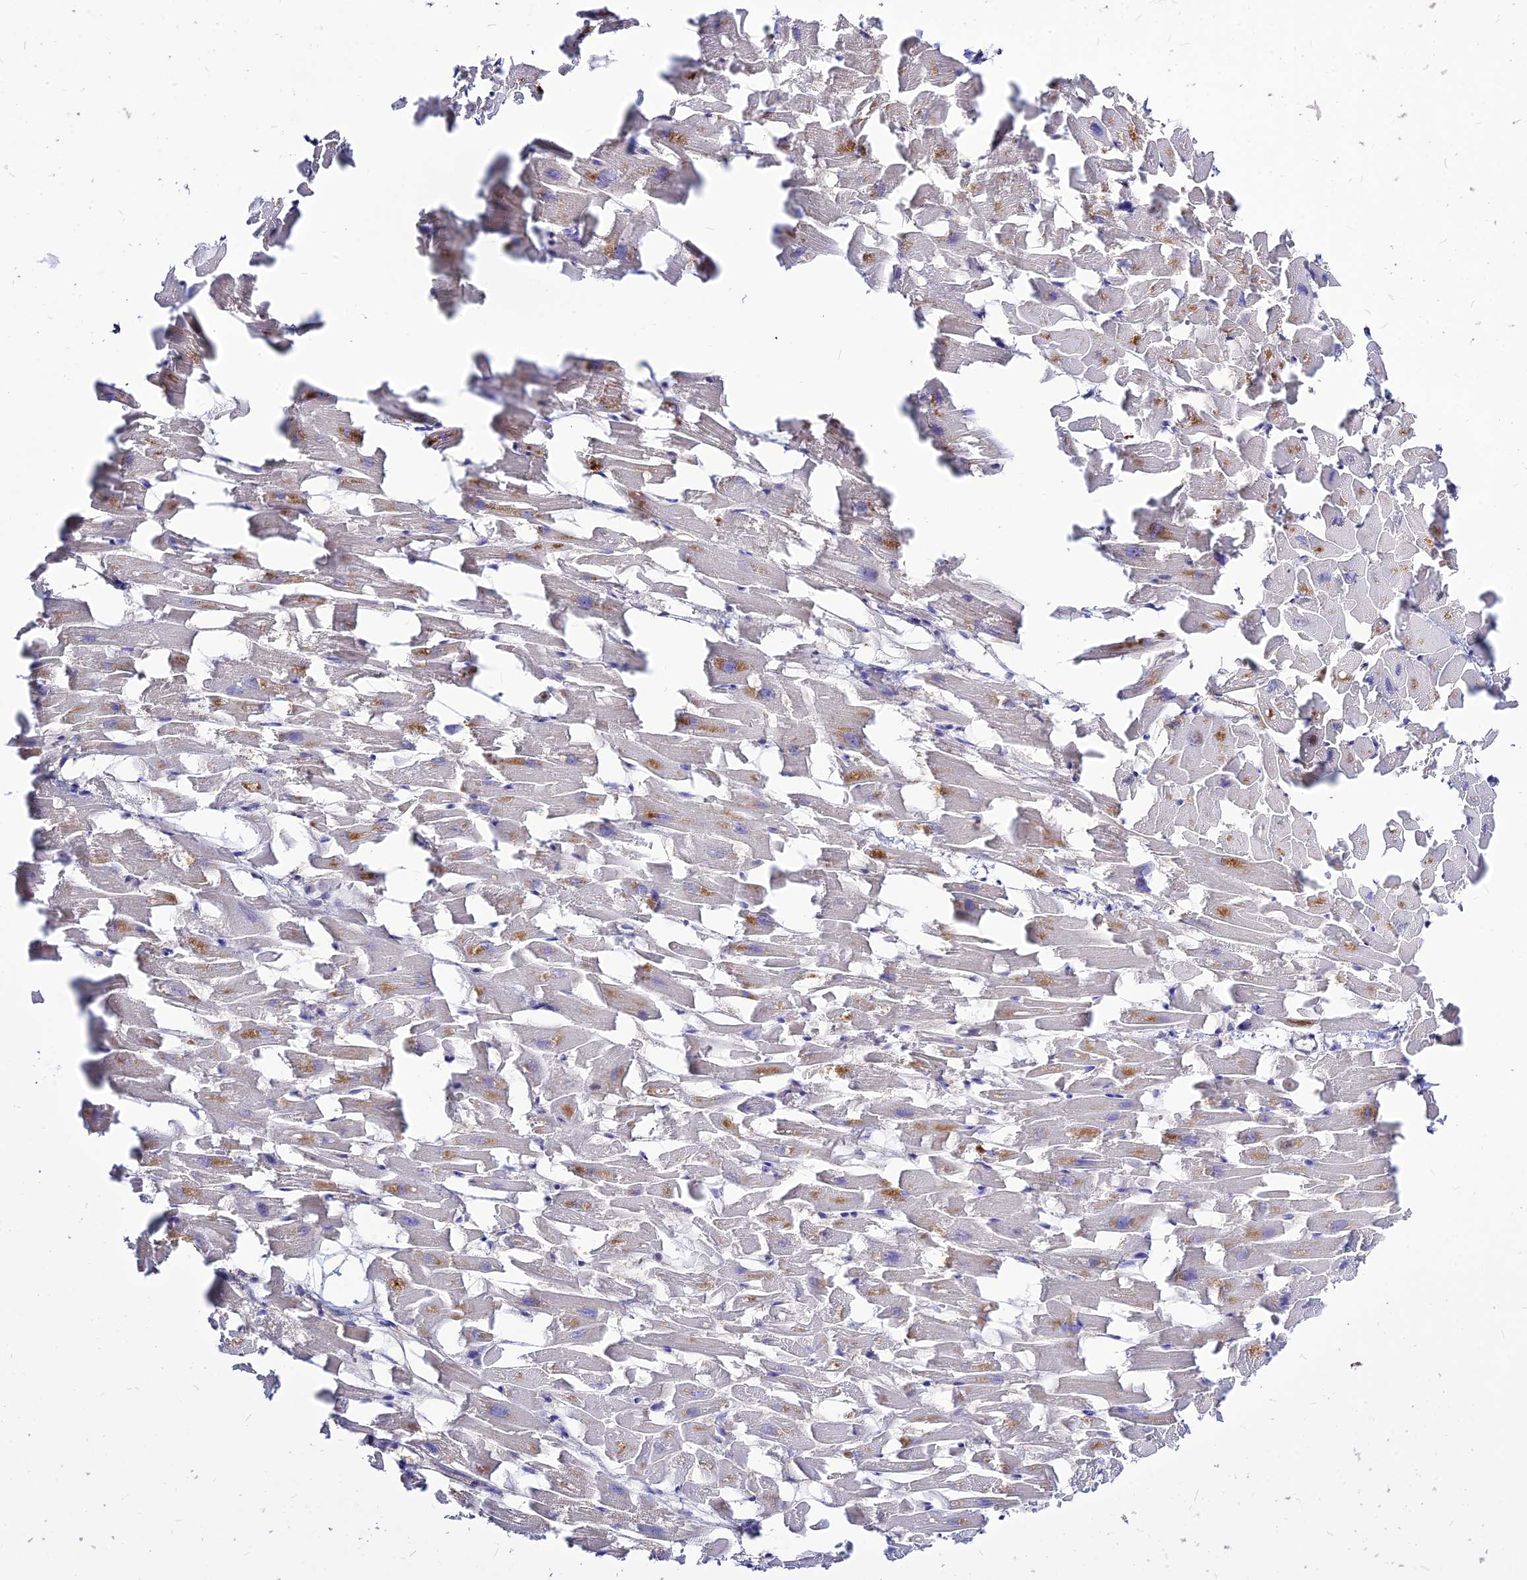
{"staining": {"intensity": "negative", "quantity": "none", "location": "none"}, "tissue": "heart muscle", "cell_type": "Cardiomyocytes", "image_type": "normal", "snomed": [{"axis": "morphology", "description": "Normal tissue, NOS"}, {"axis": "topography", "description": "Heart"}], "caption": "IHC micrograph of normal human heart muscle stained for a protein (brown), which displays no positivity in cardiomyocytes.", "gene": "CZIB", "patient": {"sex": "female", "age": 64}}